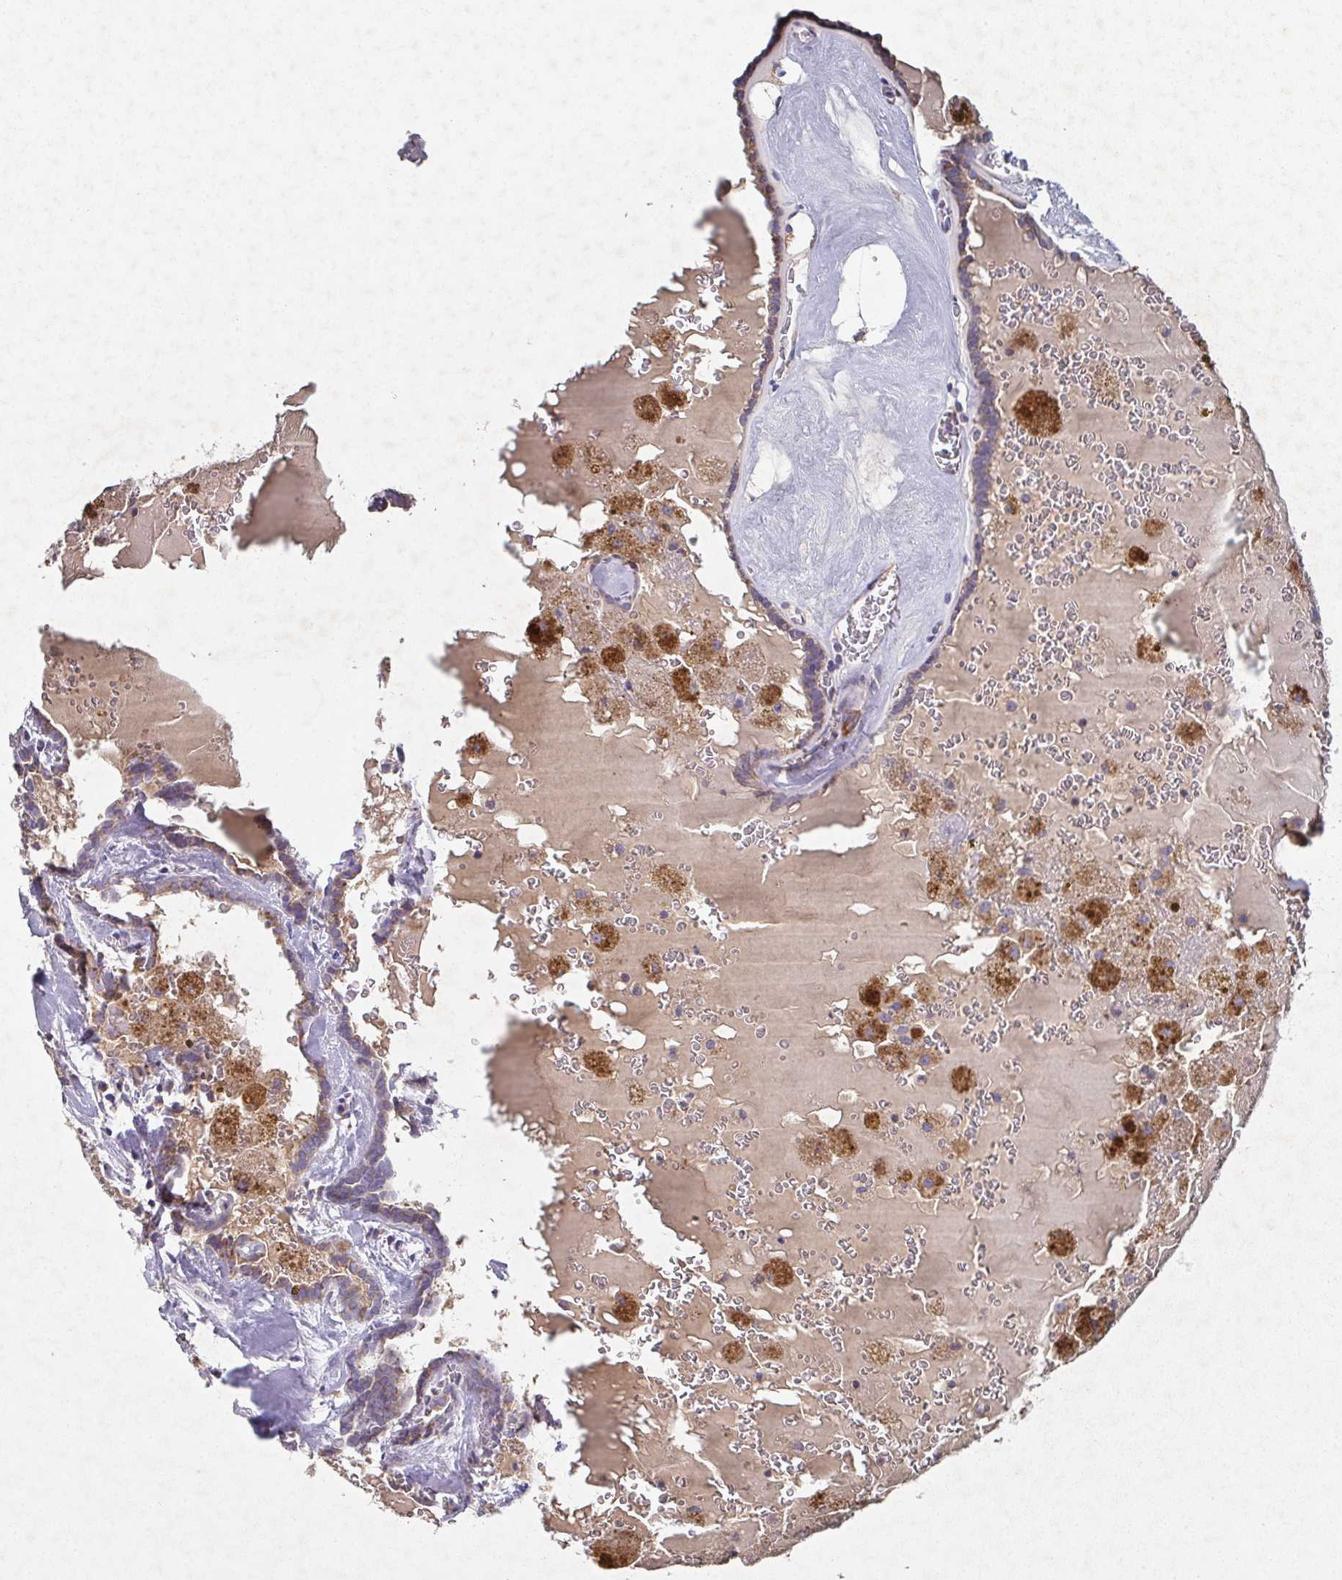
{"staining": {"intensity": "moderate", "quantity": "<25%", "location": "cytoplasmic/membranous"}, "tissue": "thyroid cancer", "cell_type": "Tumor cells", "image_type": "cancer", "snomed": [{"axis": "morphology", "description": "Papillary adenocarcinoma, NOS"}, {"axis": "topography", "description": "Thyroid gland"}], "caption": "Moderate cytoplasmic/membranous protein expression is seen in approximately <25% of tumor cells in thyroid cancer (papillary adenocarcinoma). (DAB (3,3'-diaminobenzidine) = brown stain, brightfield microscopy at high magnification).", "gene": "MT-ND3", "patient": {"sex": "female", "age": 39}}